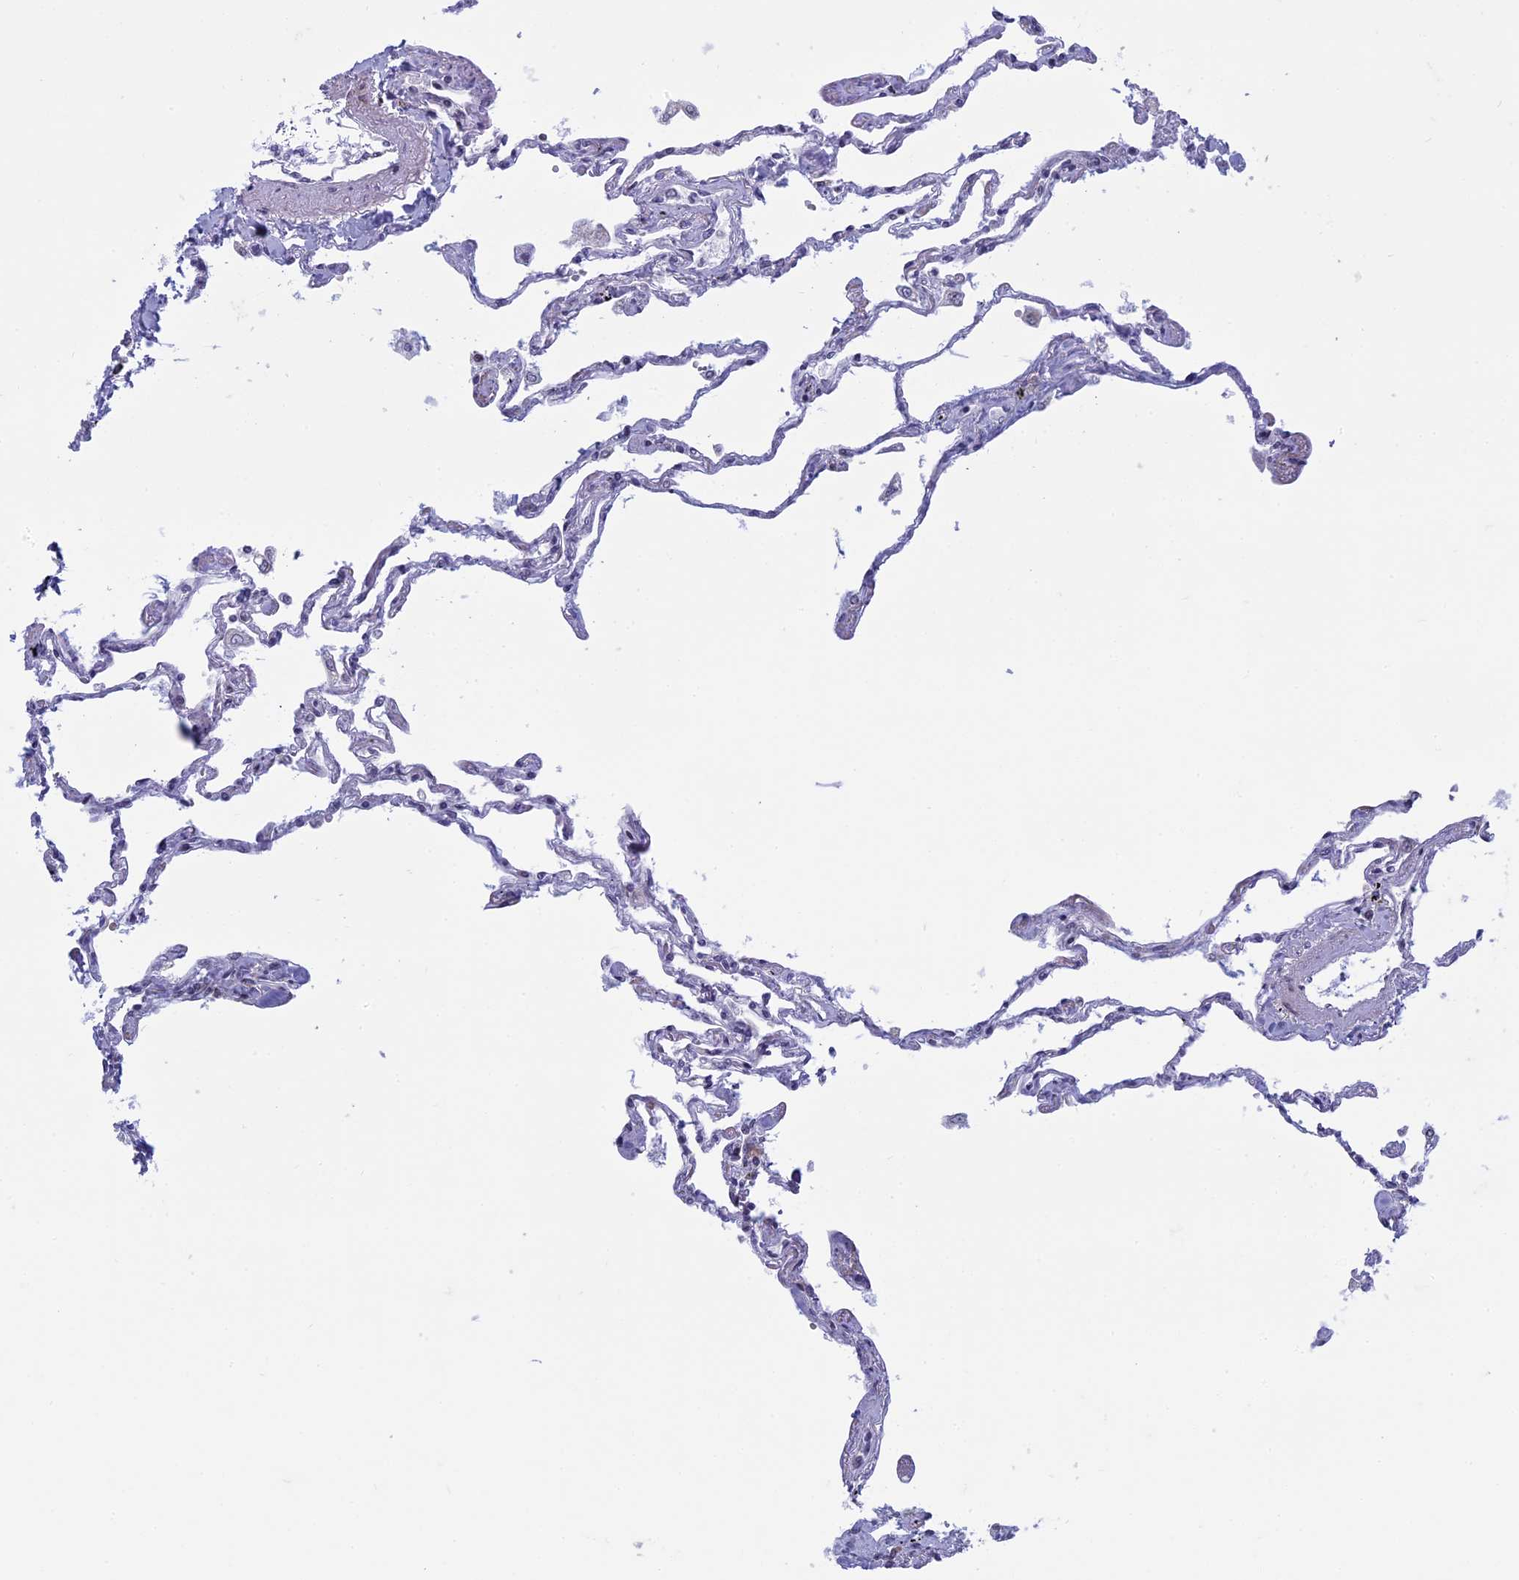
{"staining": {"intensity": "weak", "quantity": "<25%", "location": "cytoplasmic/membranous,nuclear"}, "tissue": "lung", "cell_type": "Alveolar cells", "image_type": "normal", "snomed": [{"axis": "morphology", "description": "Normal tissue, NOS"}, {"axis": "topography", "description": "Lung"}], "caption": "An IHC image of normal lung is shown. There is no staining in alveolar cells of lung.", "gene": "RPS19BP1", "patient": {"sex": "female", "age": 67}}